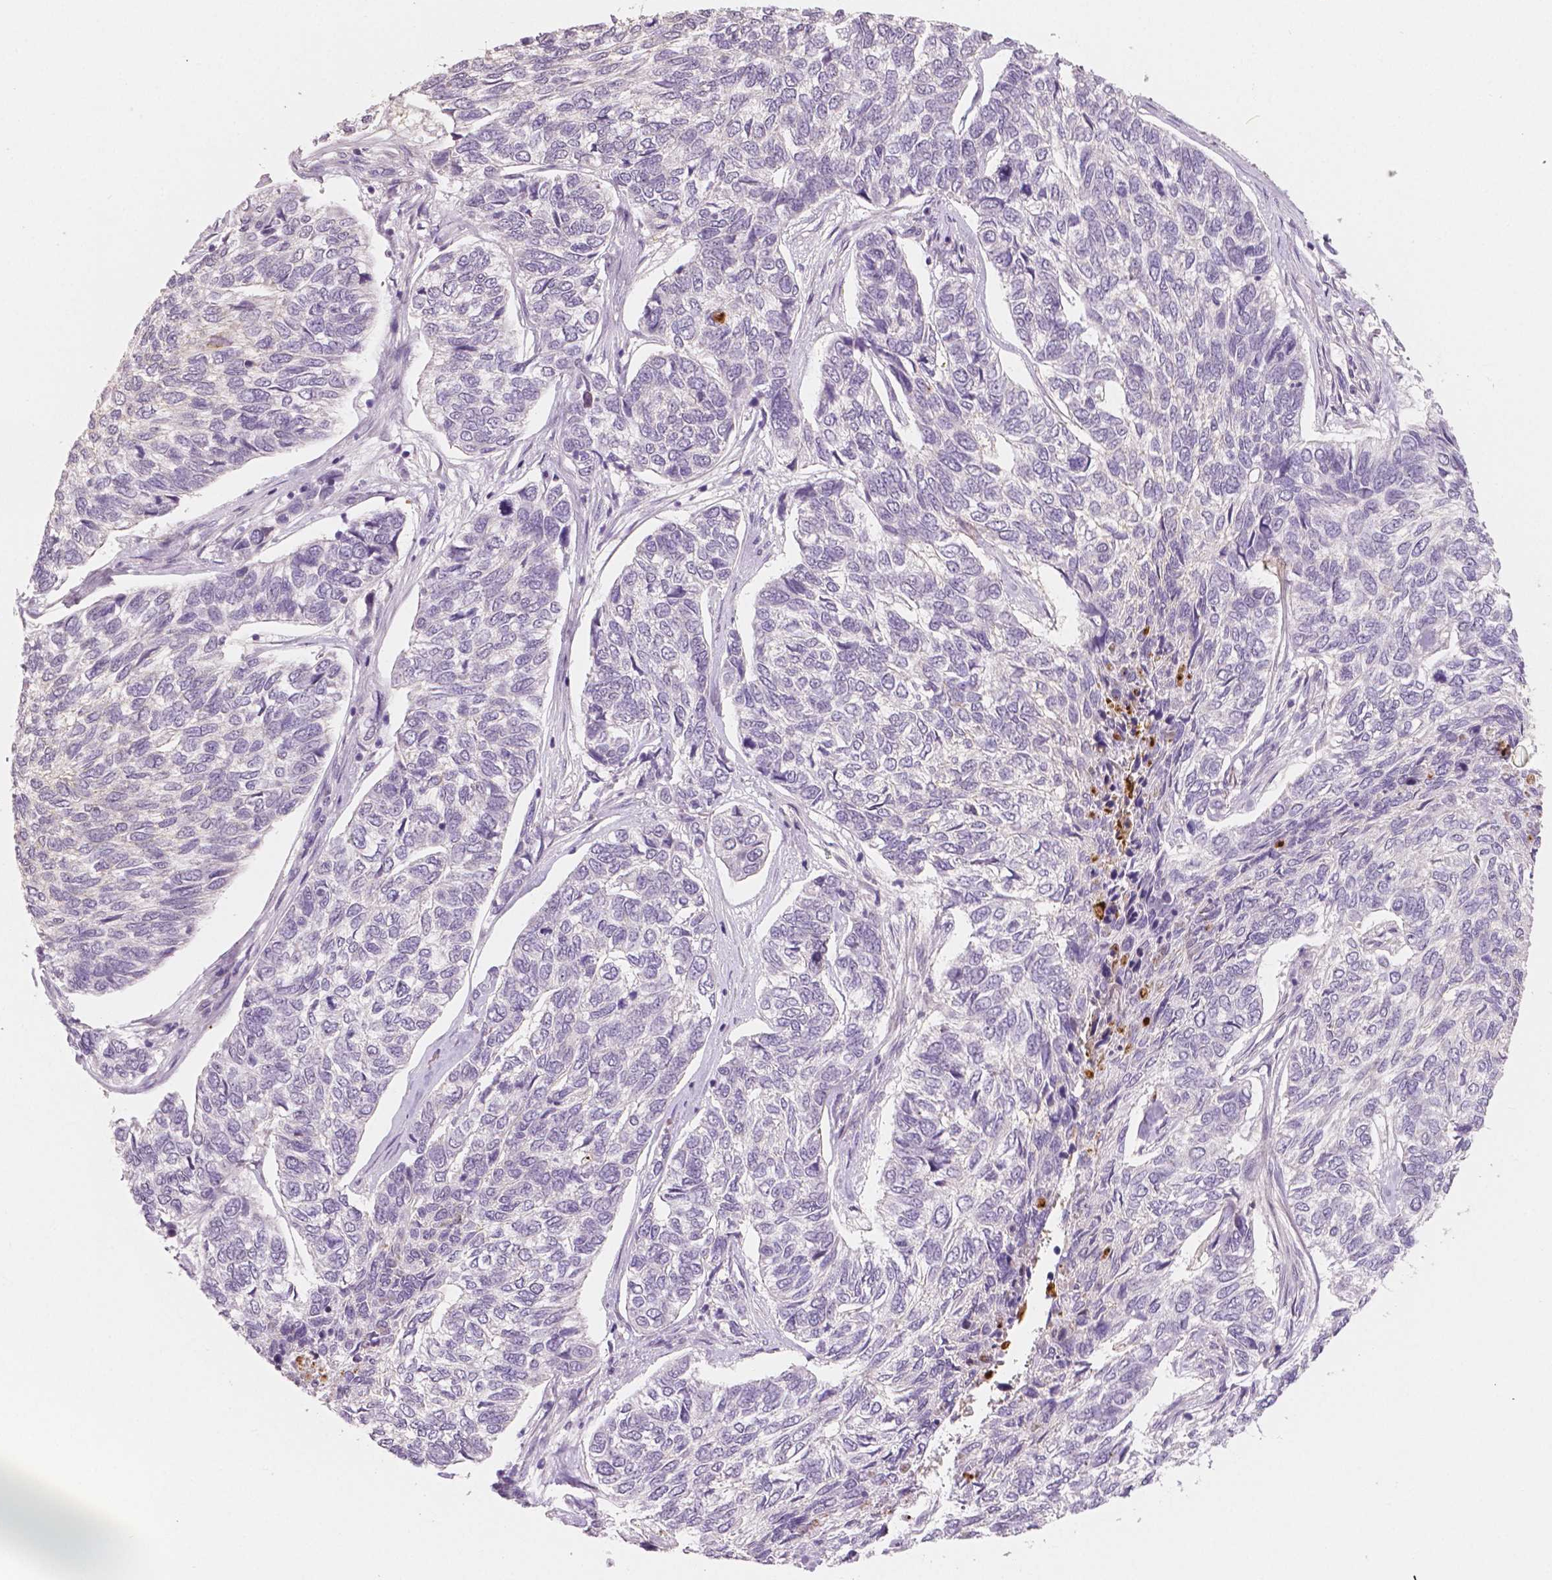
{"staining": {"intensity": "negative", "quantity": "none", "location": "none"}, "tissue": "skin cancer", "cell_type": "Tumor cells", "image_type": "cancer", "snomed": [{"axis": "morphology", "description": "Basal cell carcinoma"}, {"axis": "topography", "description": "Skin"}], "caption": "Micrograph shows no significant protein staining in tumor cells of skin cancer (basal cell carcinoma).", "gene": "APOA4", "patient": {"sex": "female", "age": 65}}